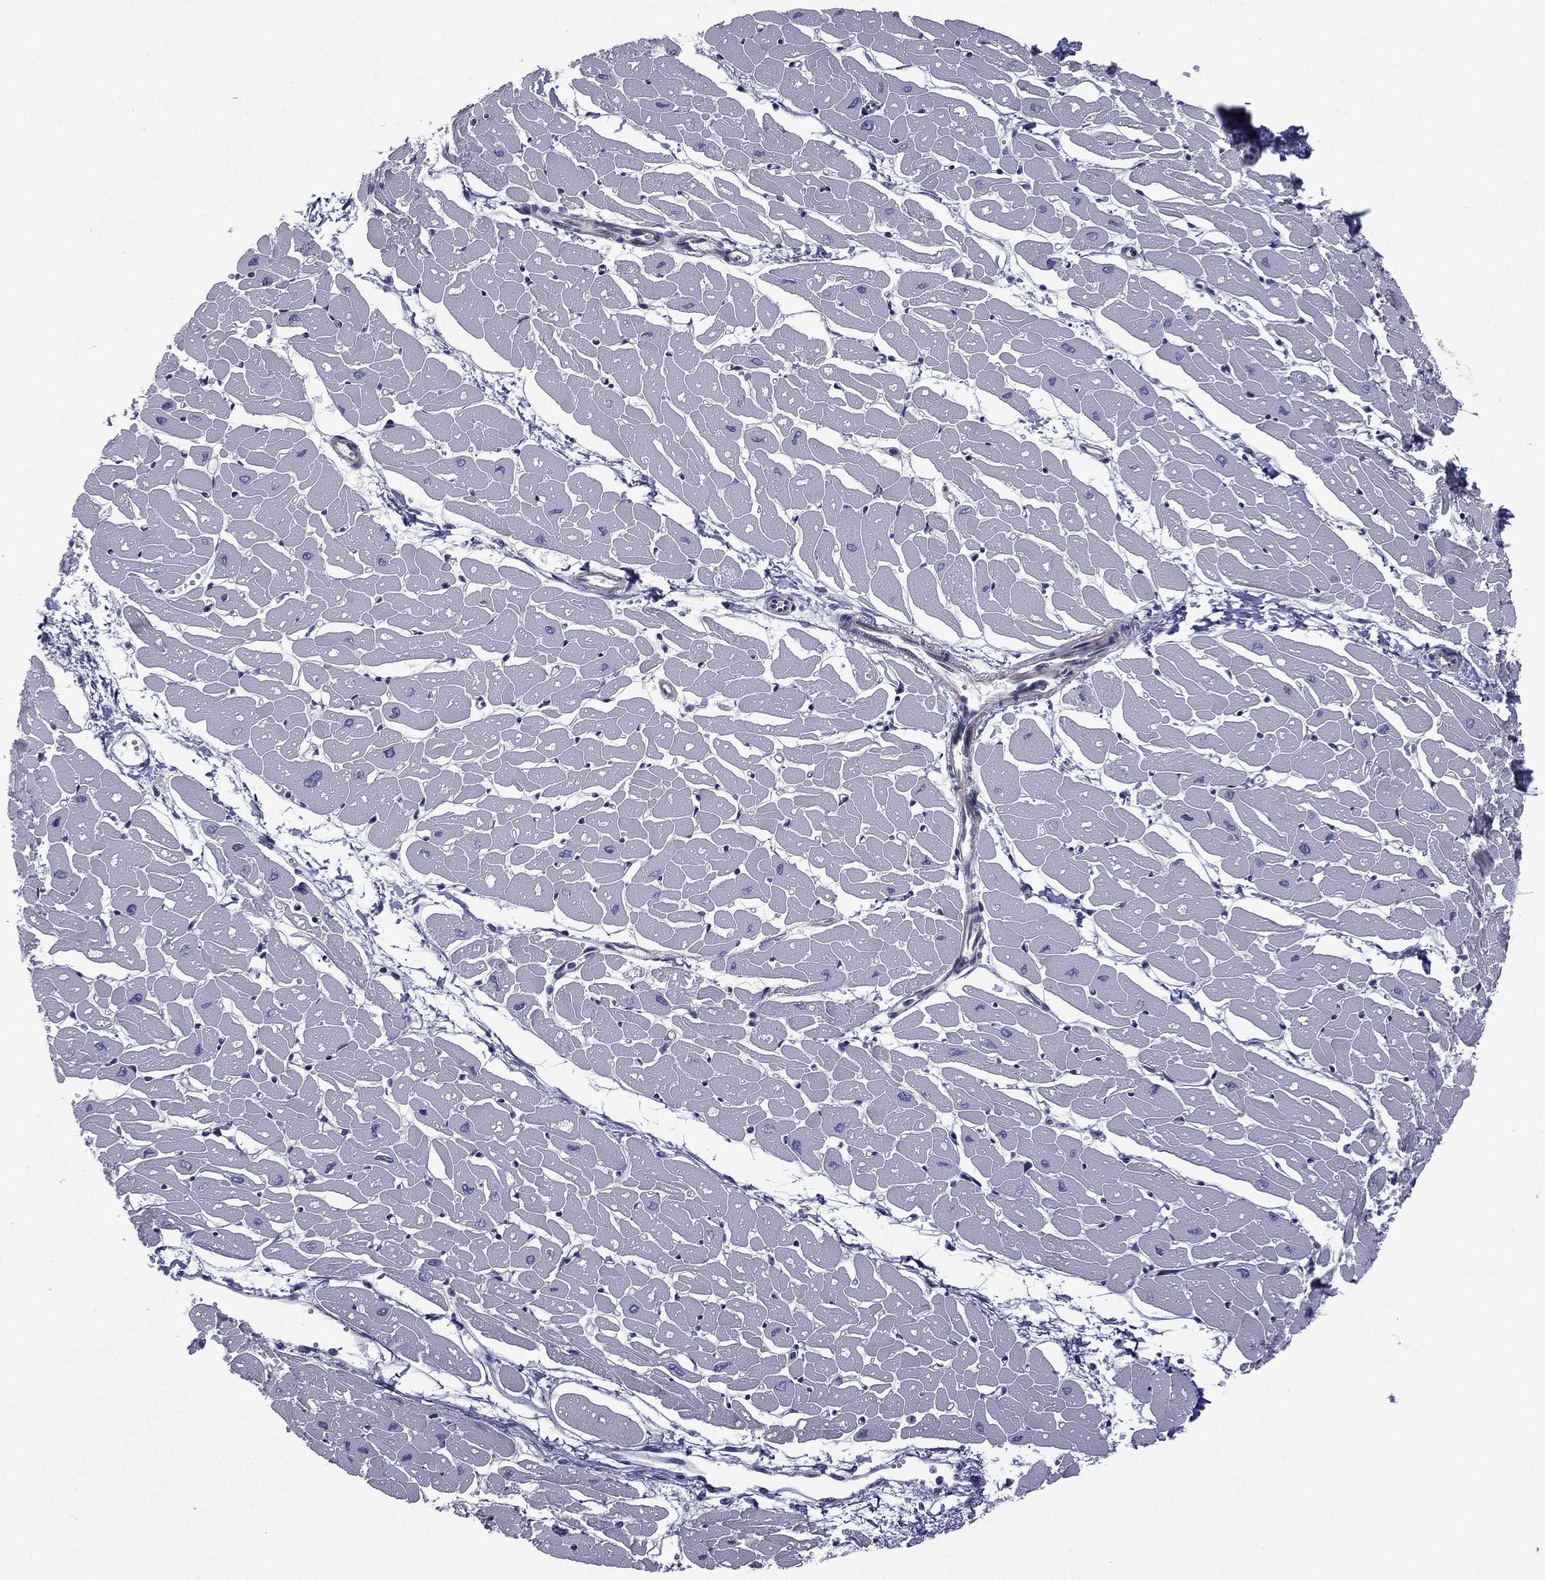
{"staining": {"intensity": "negative", "quantity": "none", "location": "none"}, "tissue": "heart muscle", "cell_type": "Cardiomyocytes", "image_type": "normal", "snomed": [{"axis": "morphology", "description": "Normal tissue, NOS"}, {"axis": "topography", "description": "Heart"}], "caption": "IHC image of normal heart muscle: human heart muscle stained with DAB (3,3'-diaminobenzidine) demonstrates no significant protein expression in cardiomyocytes.", "gene": "ACTRT2", "patient": {"sex": "male", "age": 57}}